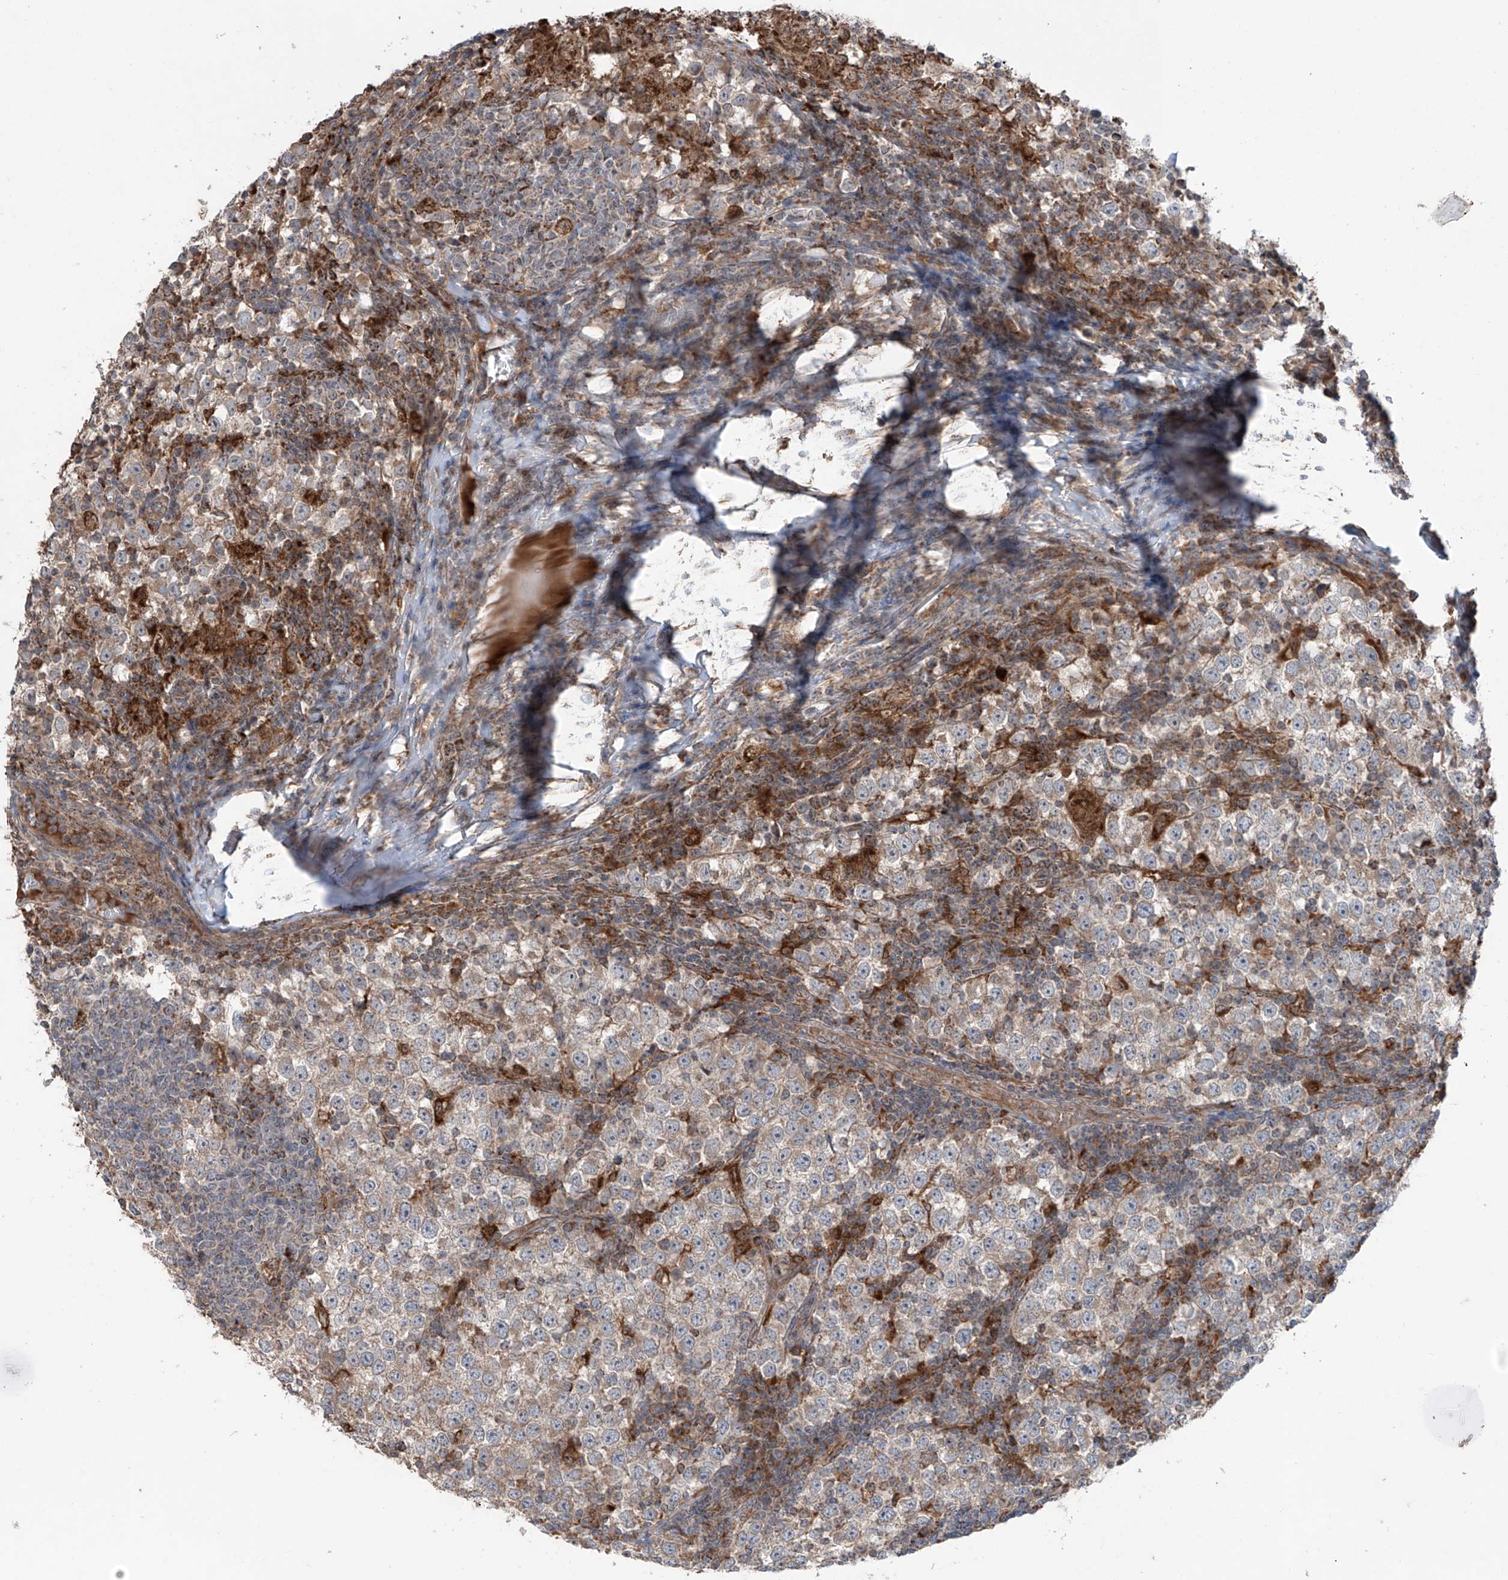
{"staining": {"intensity": "negative", "quantity": "none", "location": "none"}, "tissue": "testis cancer", "cell_type": "Tumor cells", "image_type": "cancer", "snomed": [{"axis": "morphology", "description": "Seminoma, NOS"}, {"axis": "topography", "description": "Testis"}], "caption": "Testis seminoma stained for a protein using IHC reveals no staining tumor cells.", "gene": "SAMD3", "patient": {"sex": "male", "age": 65}}